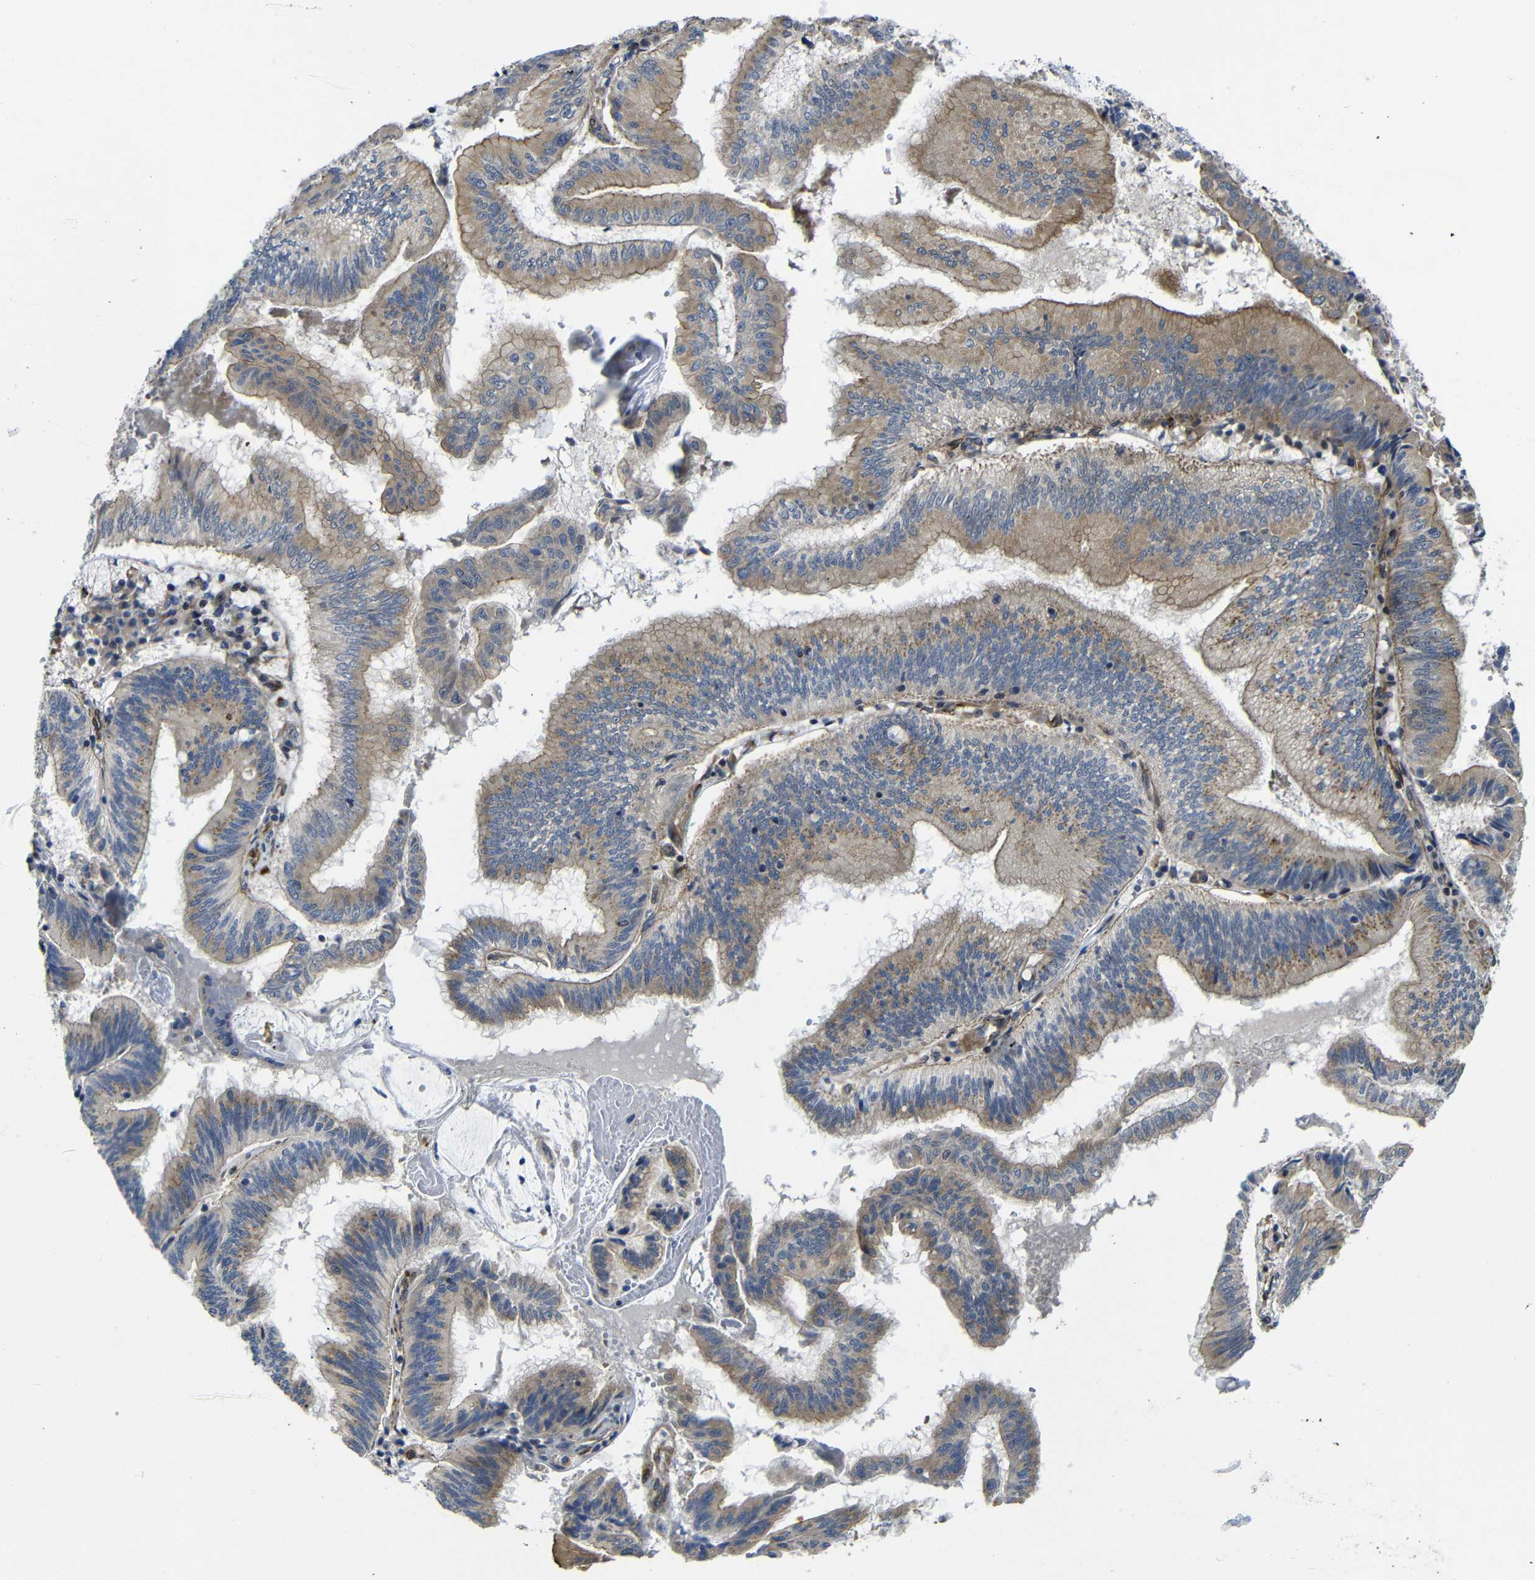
{"staining": {"intensity": "moderate", "quantity": ">75%", "location": "cytoplasmic/membranous"}, "tissue": "pancreatic cancer", "cell_type": "Tumor cells", "image_type": "cancer", "snomed": [{"axis": "morphology", "description": "Adenocarcinoma, NOS"}, {"axis": "topography", "description": "Pancreas"}], "caption": "There is medium levels of moderate cytoplasmic/membranous staining in tumor cells of pancreatic cancer (adenocarcinoma), as demonstrated by immunohistochemical staining (brown color).", "gene": "PARP14", "patient": {"sex": "male", "age": 82}}